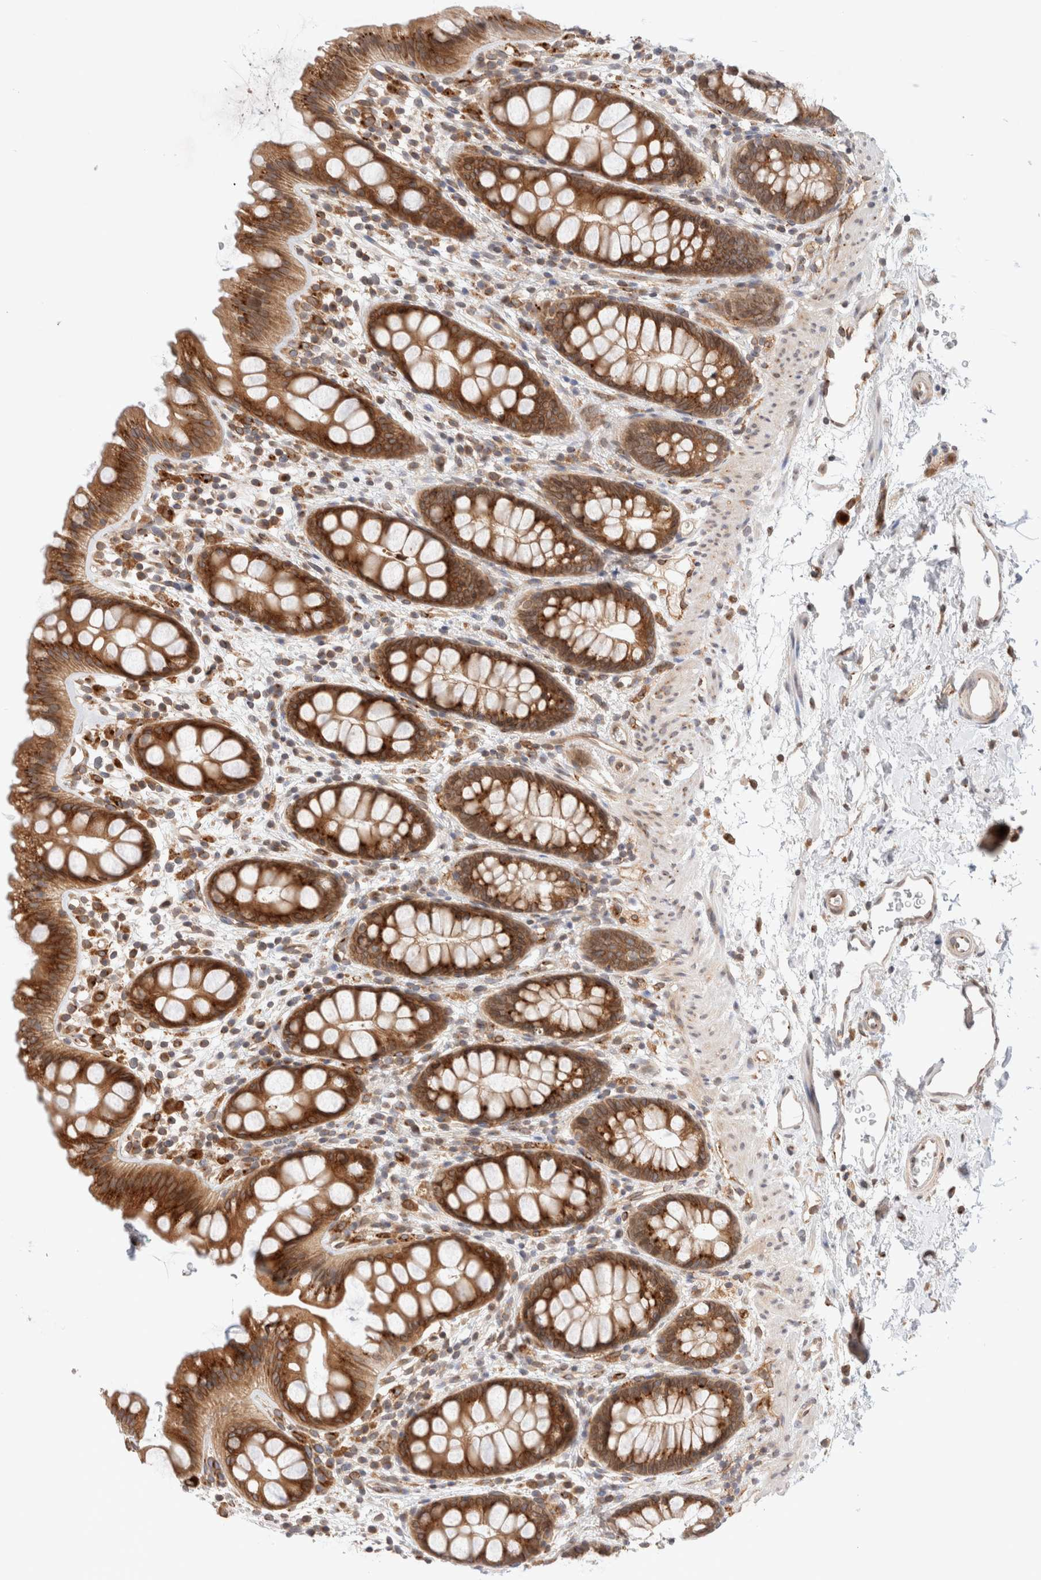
{"staining": {"intensity": "strong", "quantity": ">75%", "location": "cytoplasmic/membranous"}, "tissue": "rectum", "cell_type": "Glandular cells", "image_type": "normal", "snomed": [{"axis": "morphology", "description": "Normal tissue, NOS"}, {"axis": "topography", "description": "Rectum"}], "caption": "About >75% of glandular cells in normal human rectum reveal strong cytoplasmic/membranous protein staining as visualized by brown immunohistochemical staining.", "gene": "GCN1", "patient": {"sex": "female", "age": 65}}